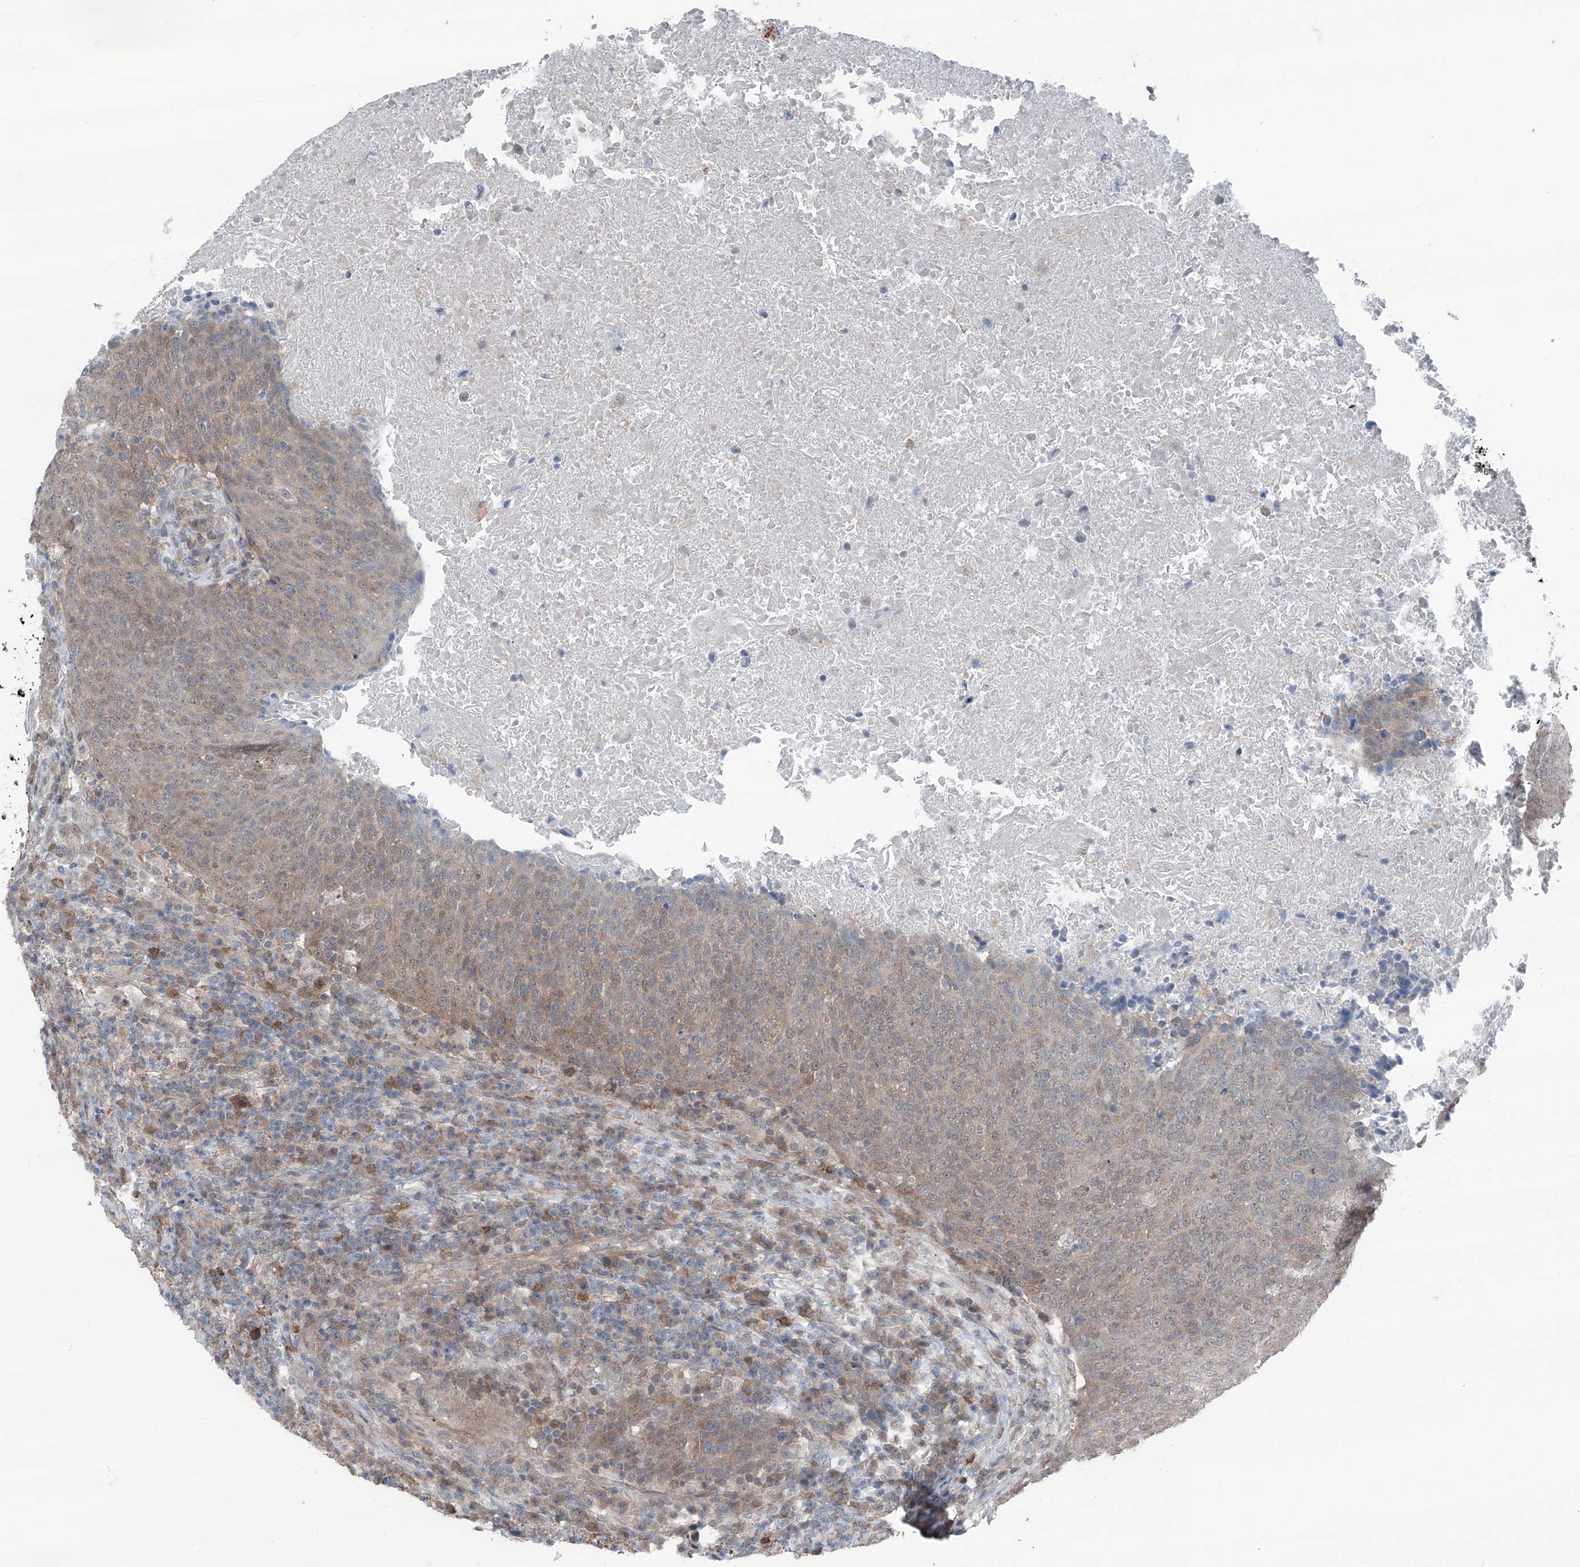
{"staining": {"intensity": "weak", "quantity": ">75%", "location": "cytoplasmic/membranous"}, "tissue": "head and neck cancer", "cell_type": "Tumor cells", "image_type": "cancer", "snomed": [{"axis": "morphology", "description": "Squamous cell carcinoma, NOS"}, {"axis": "morphology", "description": "Squamous cell carcinoma, metastatic, NOS"}, {"axis": "topography", "description": "Lymph node"}, {"axis": "topography", "description": "Head-Neck"}], "caption": "Immunohistochemical staining of human squamous cell carcinoma (head and neck) demonstrates low levels of weak cytoplasmic/membranous expression in approximately >75% of tumor cells.", "gene": "HSPB11", "patient": {"sex": "male", "age": 62}}